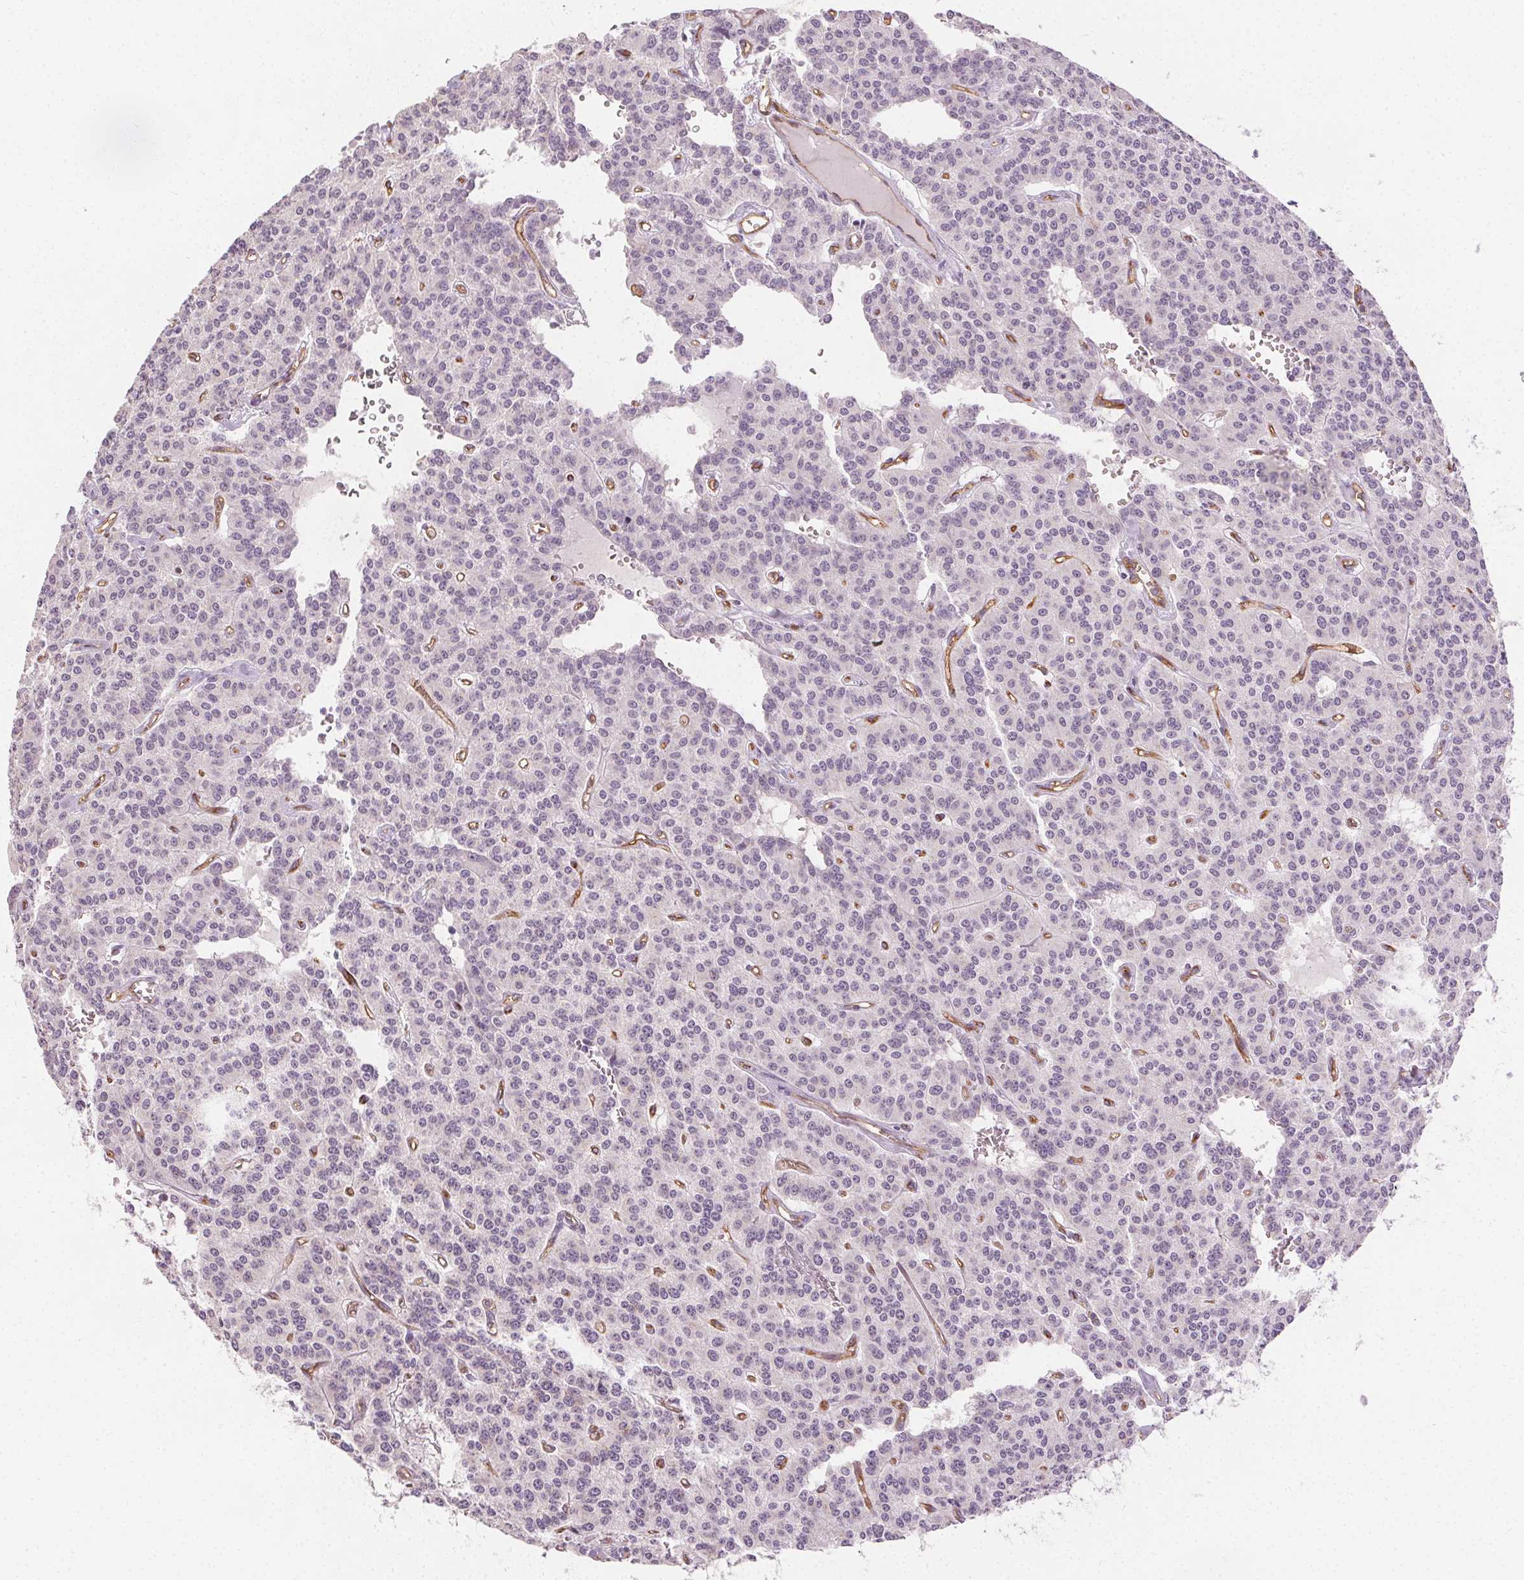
{"staining": {"intensity": "negative", "quantity": "none", "location": "none"}, "tissue": "carcinoid", "cell_type": "Tumor cells", "image_type": "cancer", "snomed": [{"axis": "morphology", "description": "Carcinoid, malignant, NOS"}, {"axis": "topography", "description": "Lung"}], "caption": "The image displays no staining of tumor cells in malignant carcinoid. (Immunohistochemistry, brightfield microscopy, high magnification).", "gene": "PODXL", "patient": {"sex": "female", "age": 71}}